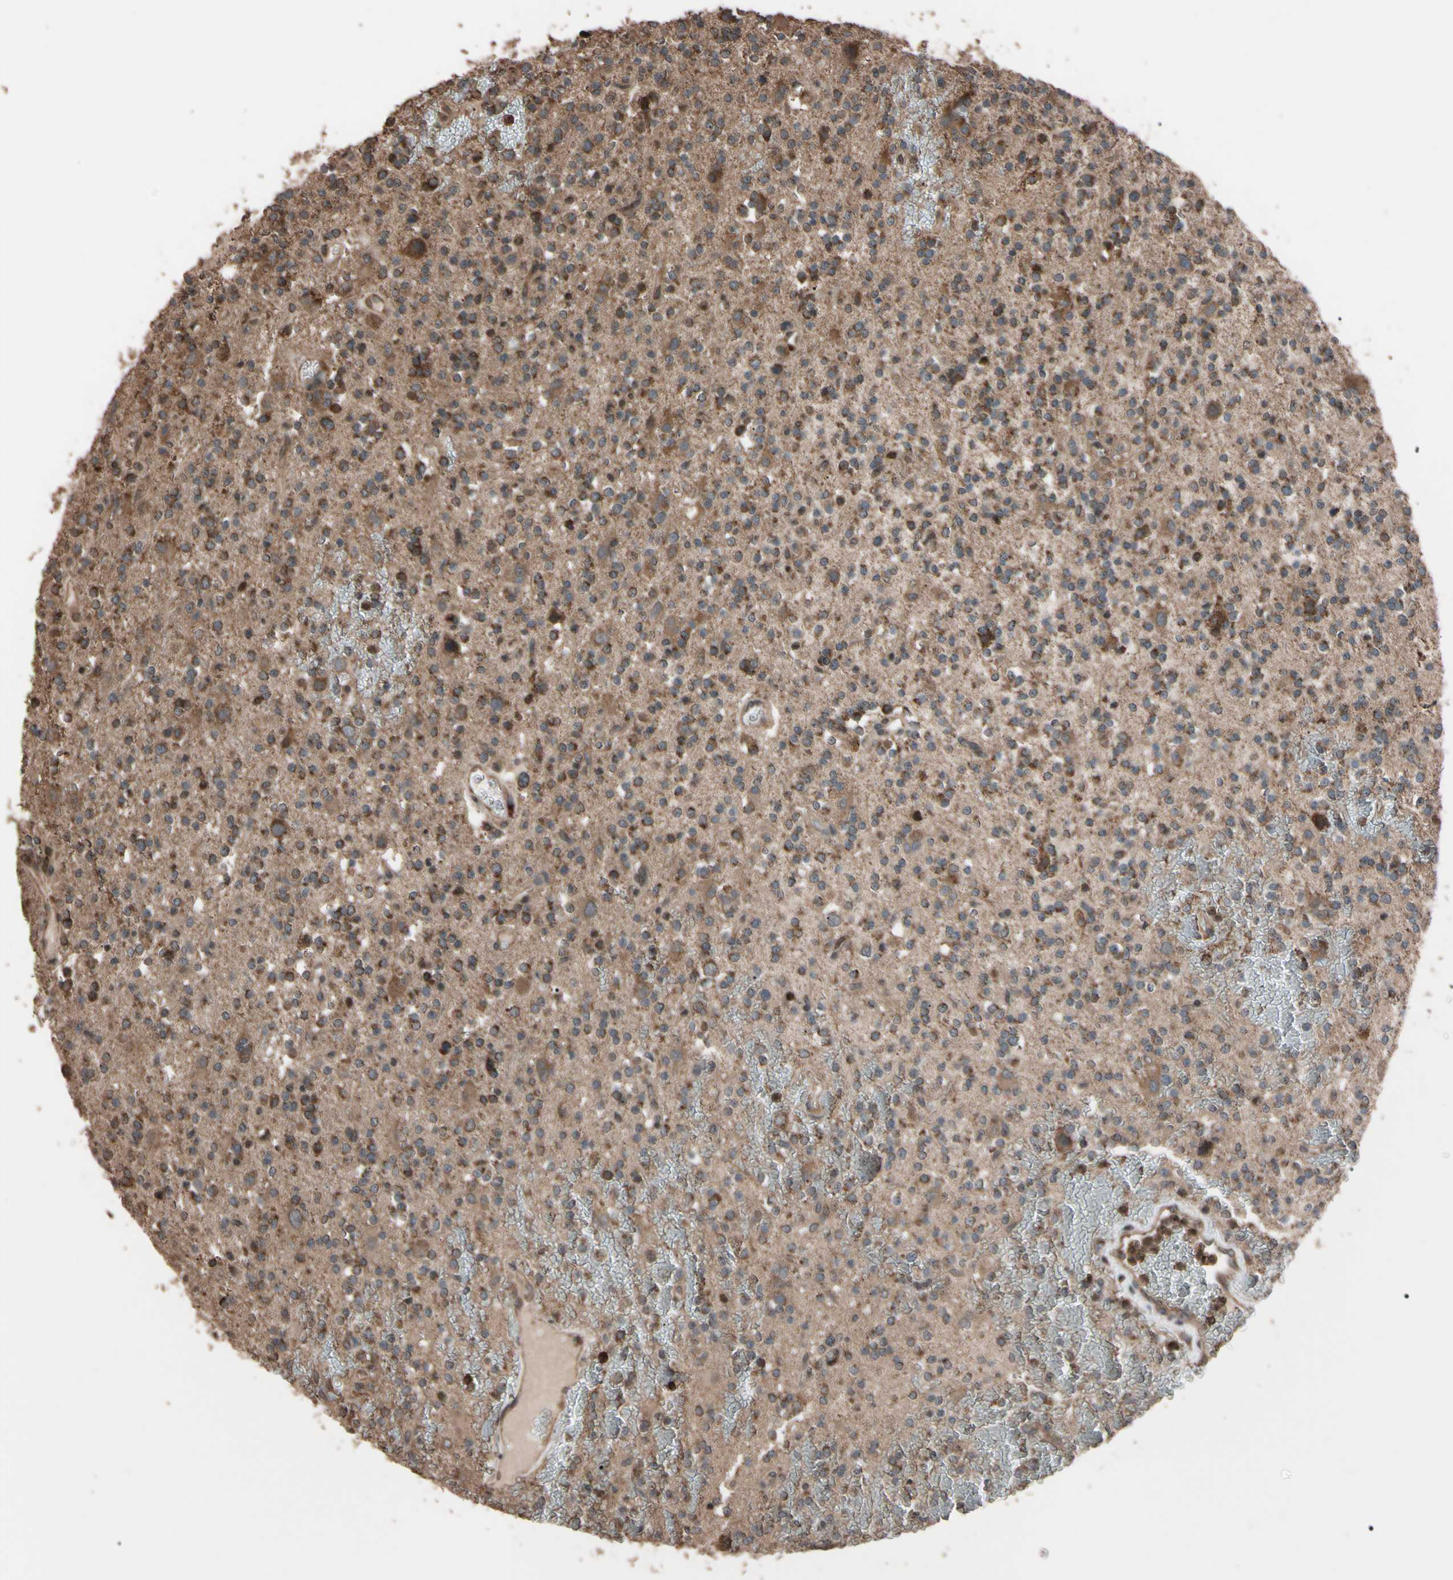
{"staining": {"intensity": "moderate", "quantity": "25%-75%", "location": "cytoplasmic/membranous"}, "tissue": "glioma", "cell_type": "Tumor cells", "image_type": "cancer", "snomed": [{"axis": "morphology", "description": "Glioma, malignant, High grade"}, {"axis": "topography", "description": "Brain"}], "caption": "Glioma was stained to show a protein in brown. There is medium levels of moderate cytoplasmic/membranous staining in approximately 25%-75% of tumor cells.", "gene": "TNFRSF1A", "patient": {"sex": "male", "age": 47}}